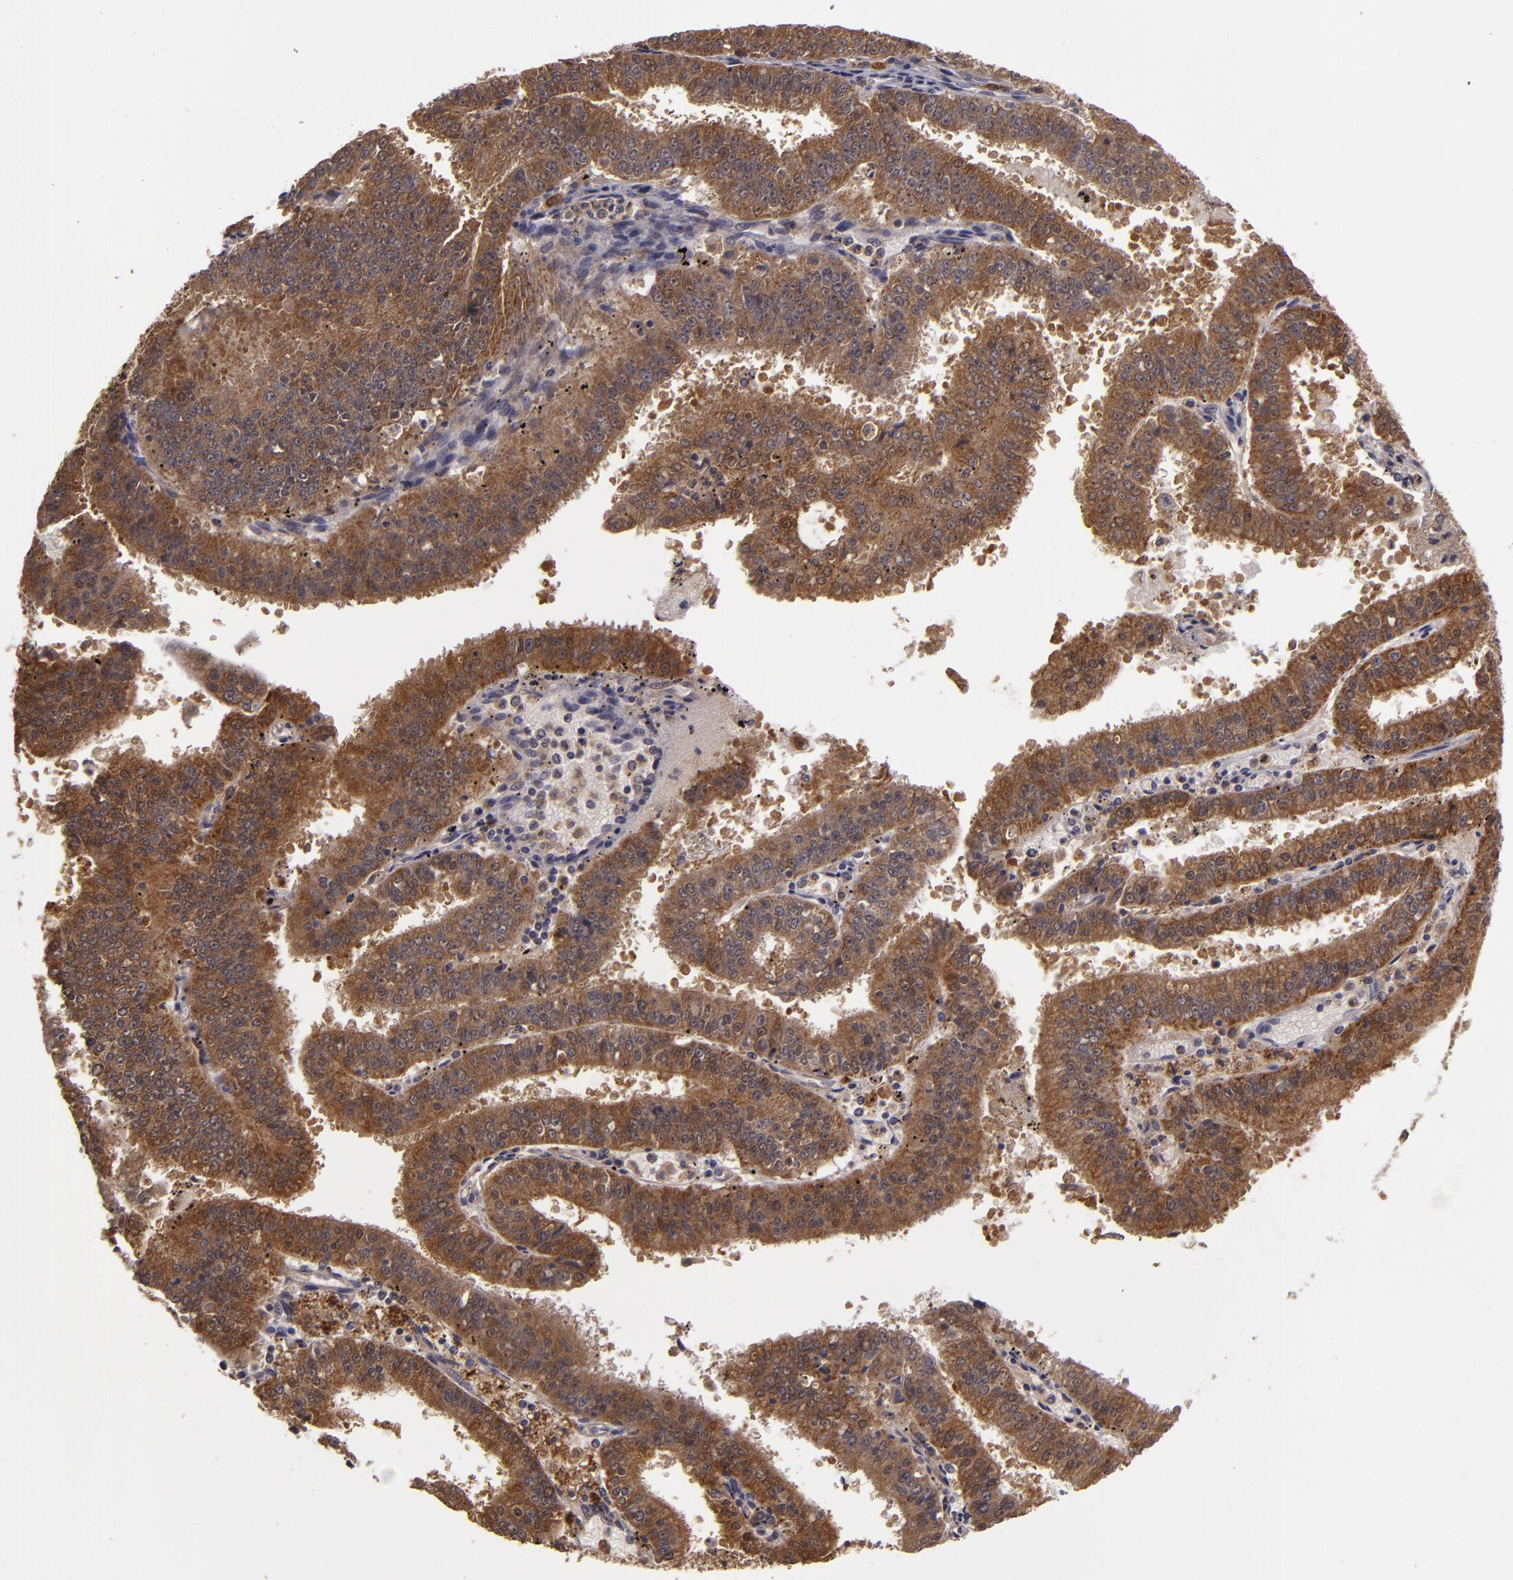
{"staining": {"intensity": "strong", "quantity": ">75%", "location": "cytoplasmic/membranous"}, "tissue": "endometrial cancer", "cell_type": "Tumor cells", "image_type": "cancer", "snomed": [{"axis": "morphology", "description": "Adenocarcinoma, NOS"}, {"axis": "topography", "description": "Endometrium"}], "caption": "A high-resolution histopathology image shows immunohistochemistry (IHC) staining of endometrial adenocarcinoma, which demonstrates strong cytoplasmic/membranous staining in about >75% of tumor cells. The staining was performed using DAB (3,3'-diaminobenzidine) to visualize the protein expression in brown, while the nuclei were stained in blue with hematoxylin (Magnification: 20x).", "gene": "FHIT", "patient": {"sex": "female", "age": 66}}